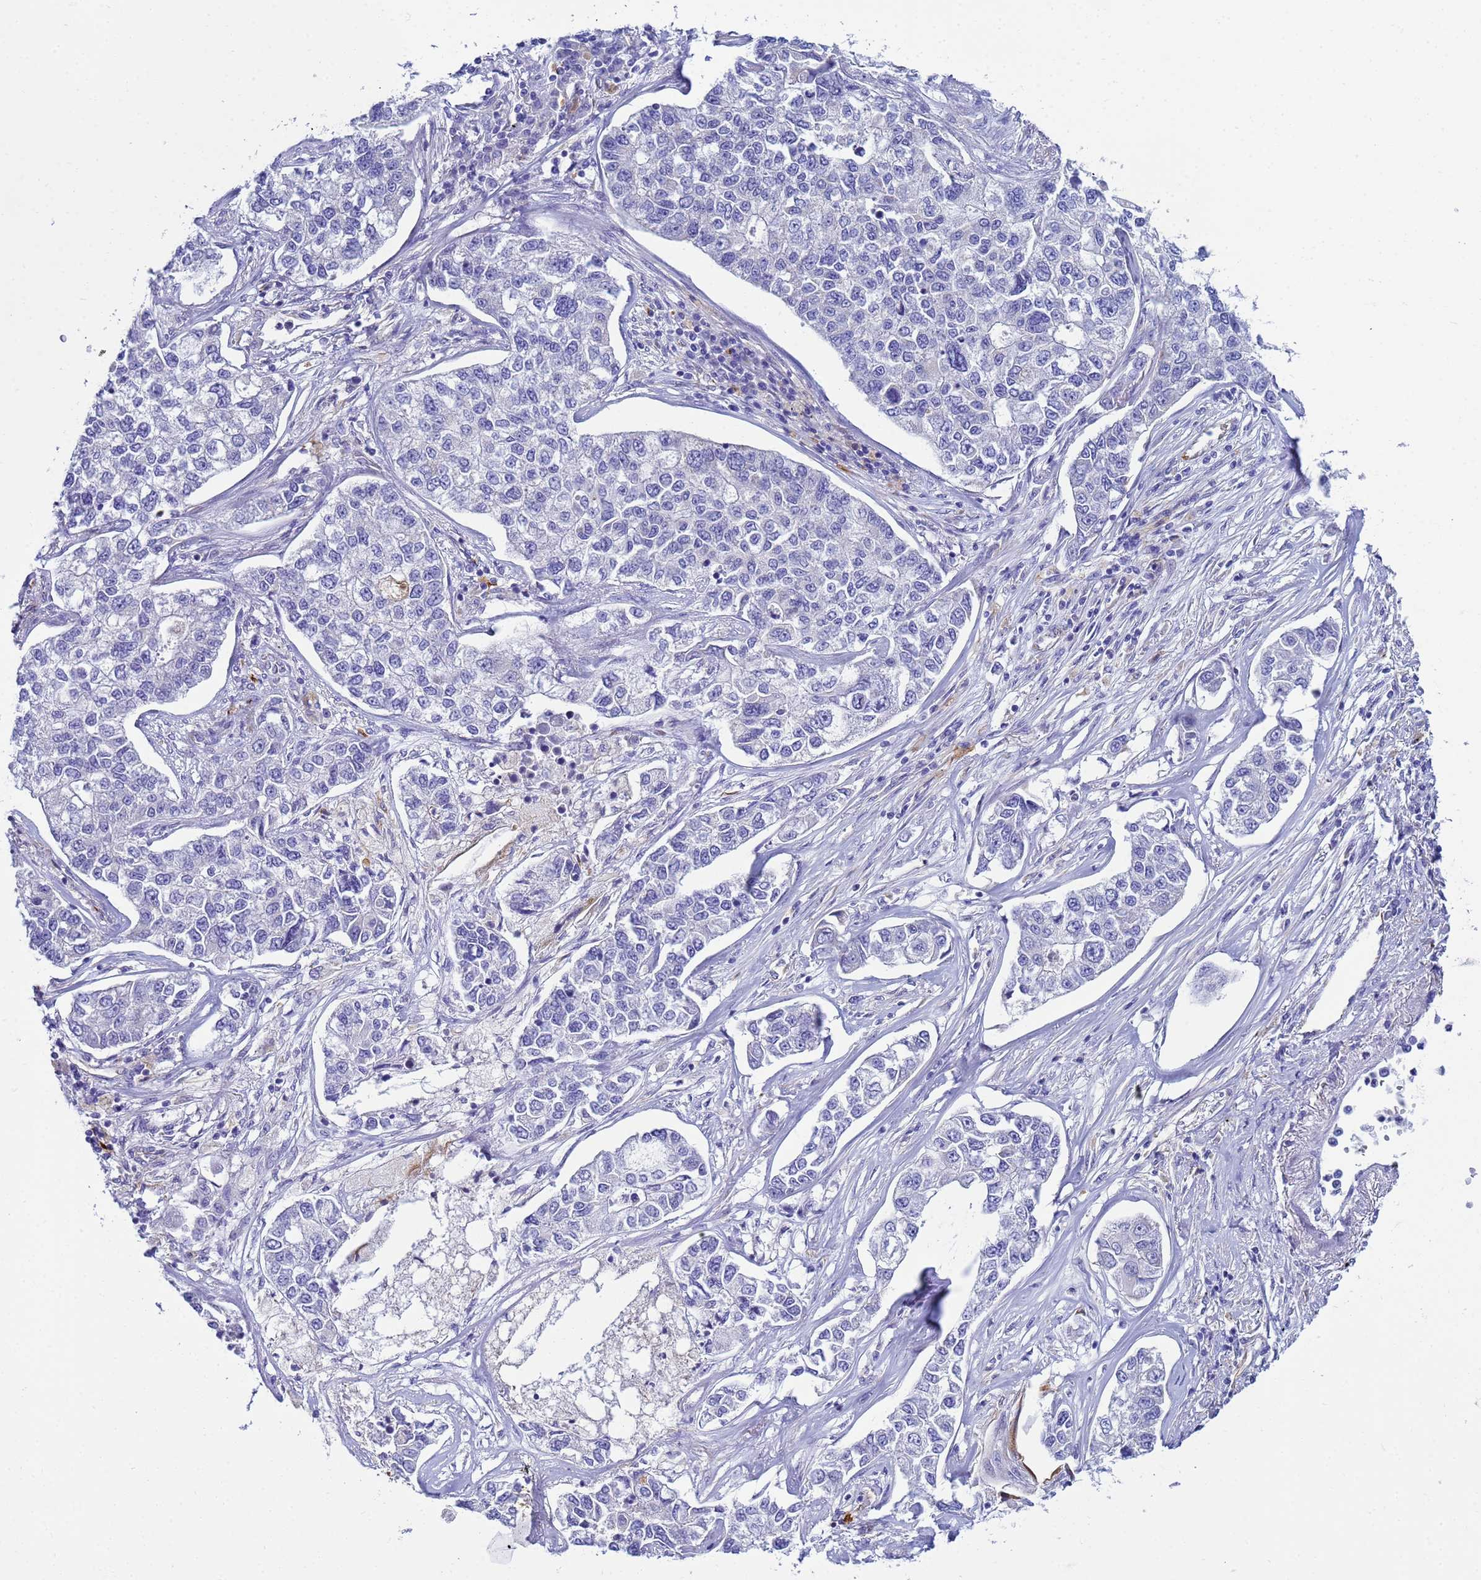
{"staining": {"intensity": "negative", "quantity": "none", "location": "none"}, "tissue": "lung cancer", "cell_type": "Tumor cells", "image_type": "cancer", "snomed": [{"axis": "morphology", "description": "Adenocarcinoma, NOS"}, {"axis": "topography", "description": "Lung"}], "caption": "The IHC image has no significant positivity in tumor cells of adenocarcinoma (lung) tissue.", "gene": "UBXN2B", "patient": {"sex": "male", "age": 49}}